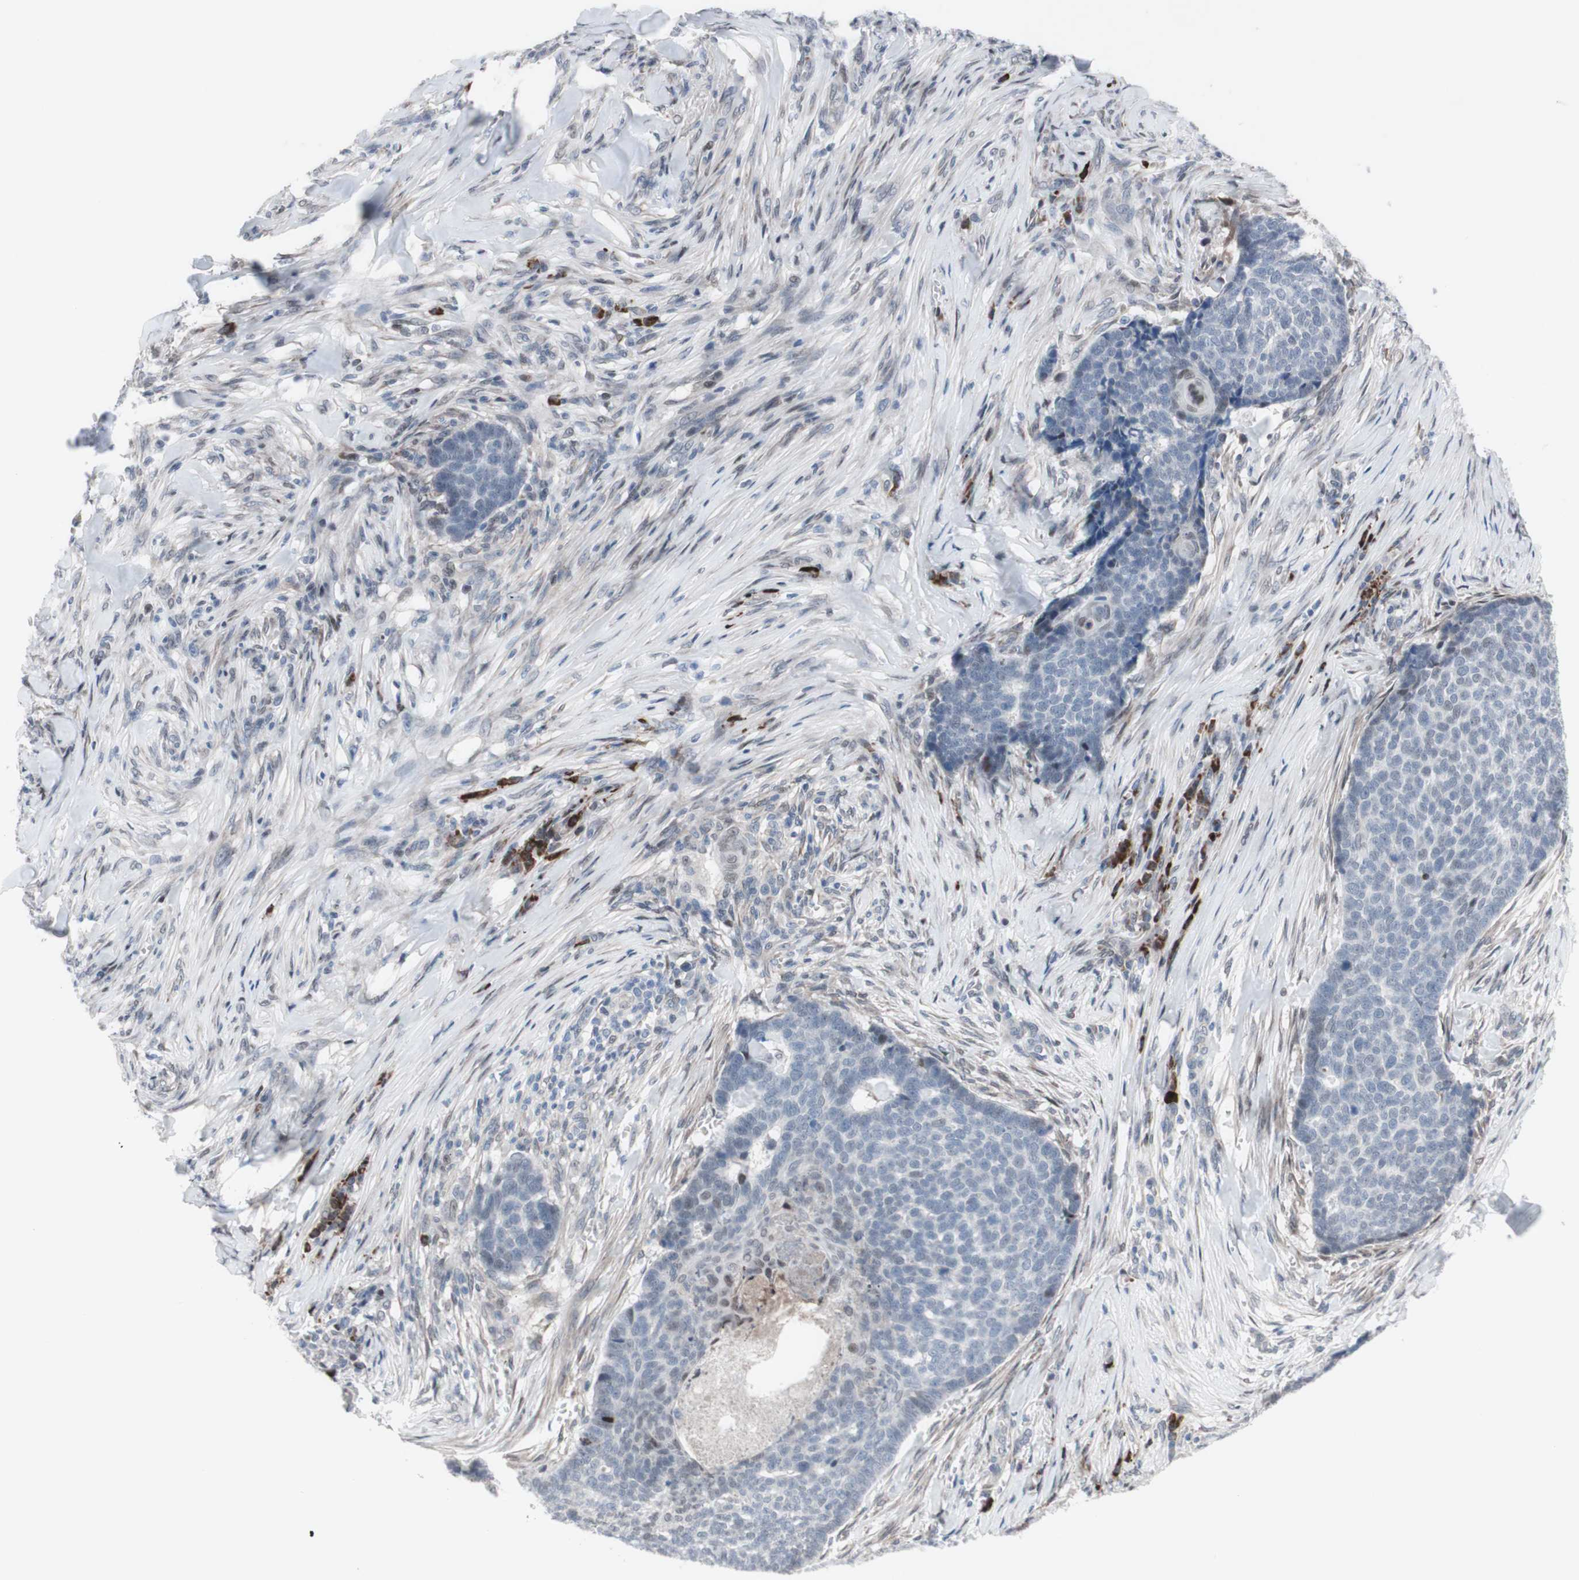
{"staining": {"intensity": "negative", "quantity": "none", "location": "none"}, "tissue": "skin cancer", "cell_type": "Tumor cells", "image_type": "cancer", "snomed": [{"axis": "morphology", "description": "Basal cell carcinoma"}, {"axis": "topography", "description": "Skin"}], "caption": "A histopathology image of human skin basal cell carcinoma is negative for staining in tumor cells.", "gene": "PHTF2", "patient": {"sex": "male", "age": 84}}